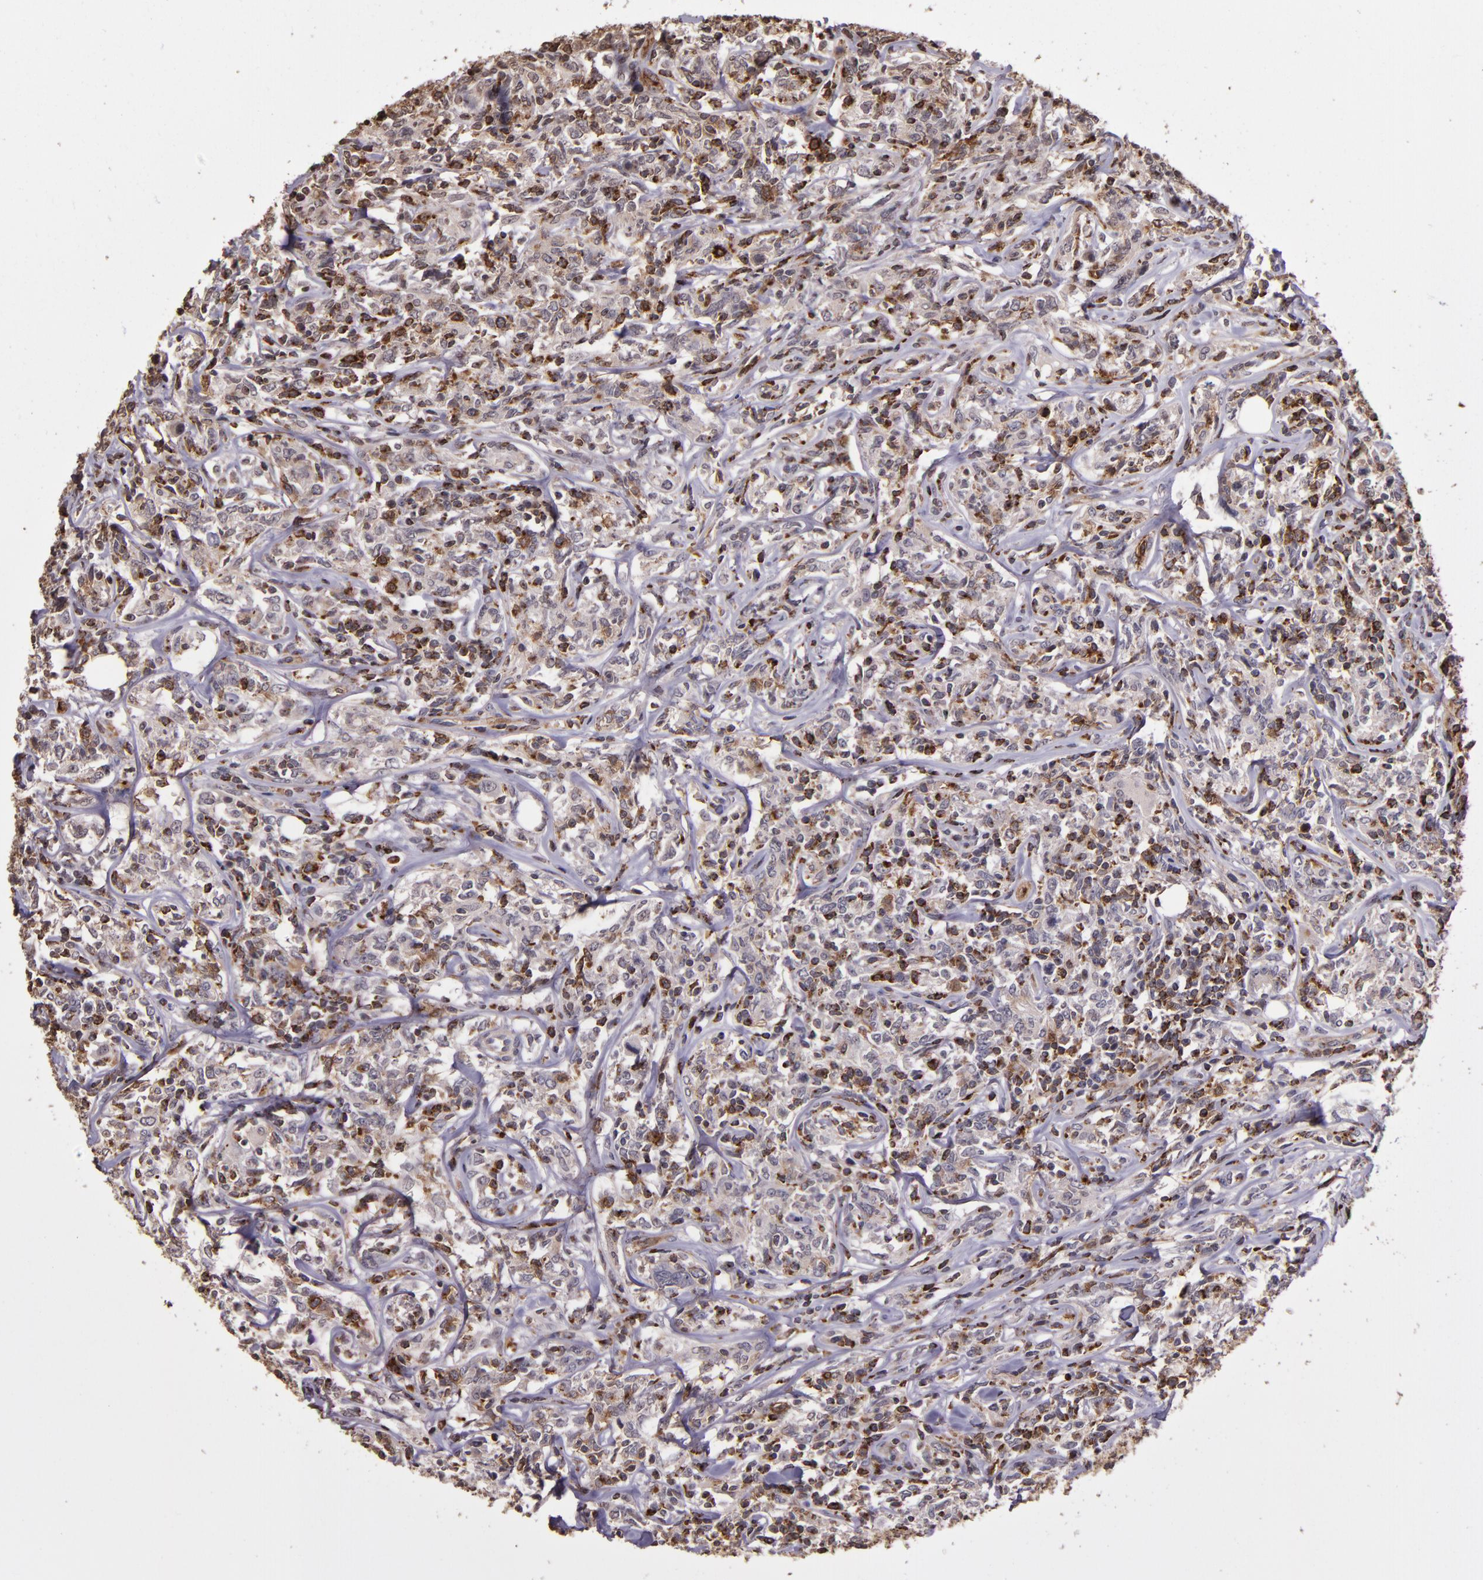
{"staining": {"intensity": "moderate", "quantity": "25%-75%", "location": "cytoplasmic/membranous"}, "tissue": "lymphoma", "cell_type": "Tumor cells", "image_type": "cancer", "snomed": [{"axis": "morphology", "description": "Malignant lymphoma, non-Hodgkin's type, High grade"}, {"axis": "topography", "description": "Lymph node"}], "caption": "There is medium levels of moderate cytoplasmic/membranous expression in tumor cells of high-grade malignant lymphoma, non-Hodgkin's type, as demonstrated by immunohistochemical staining (brown color).", "gene": "SLC2A3", "patient": {"sex": "female", "age": 84}}